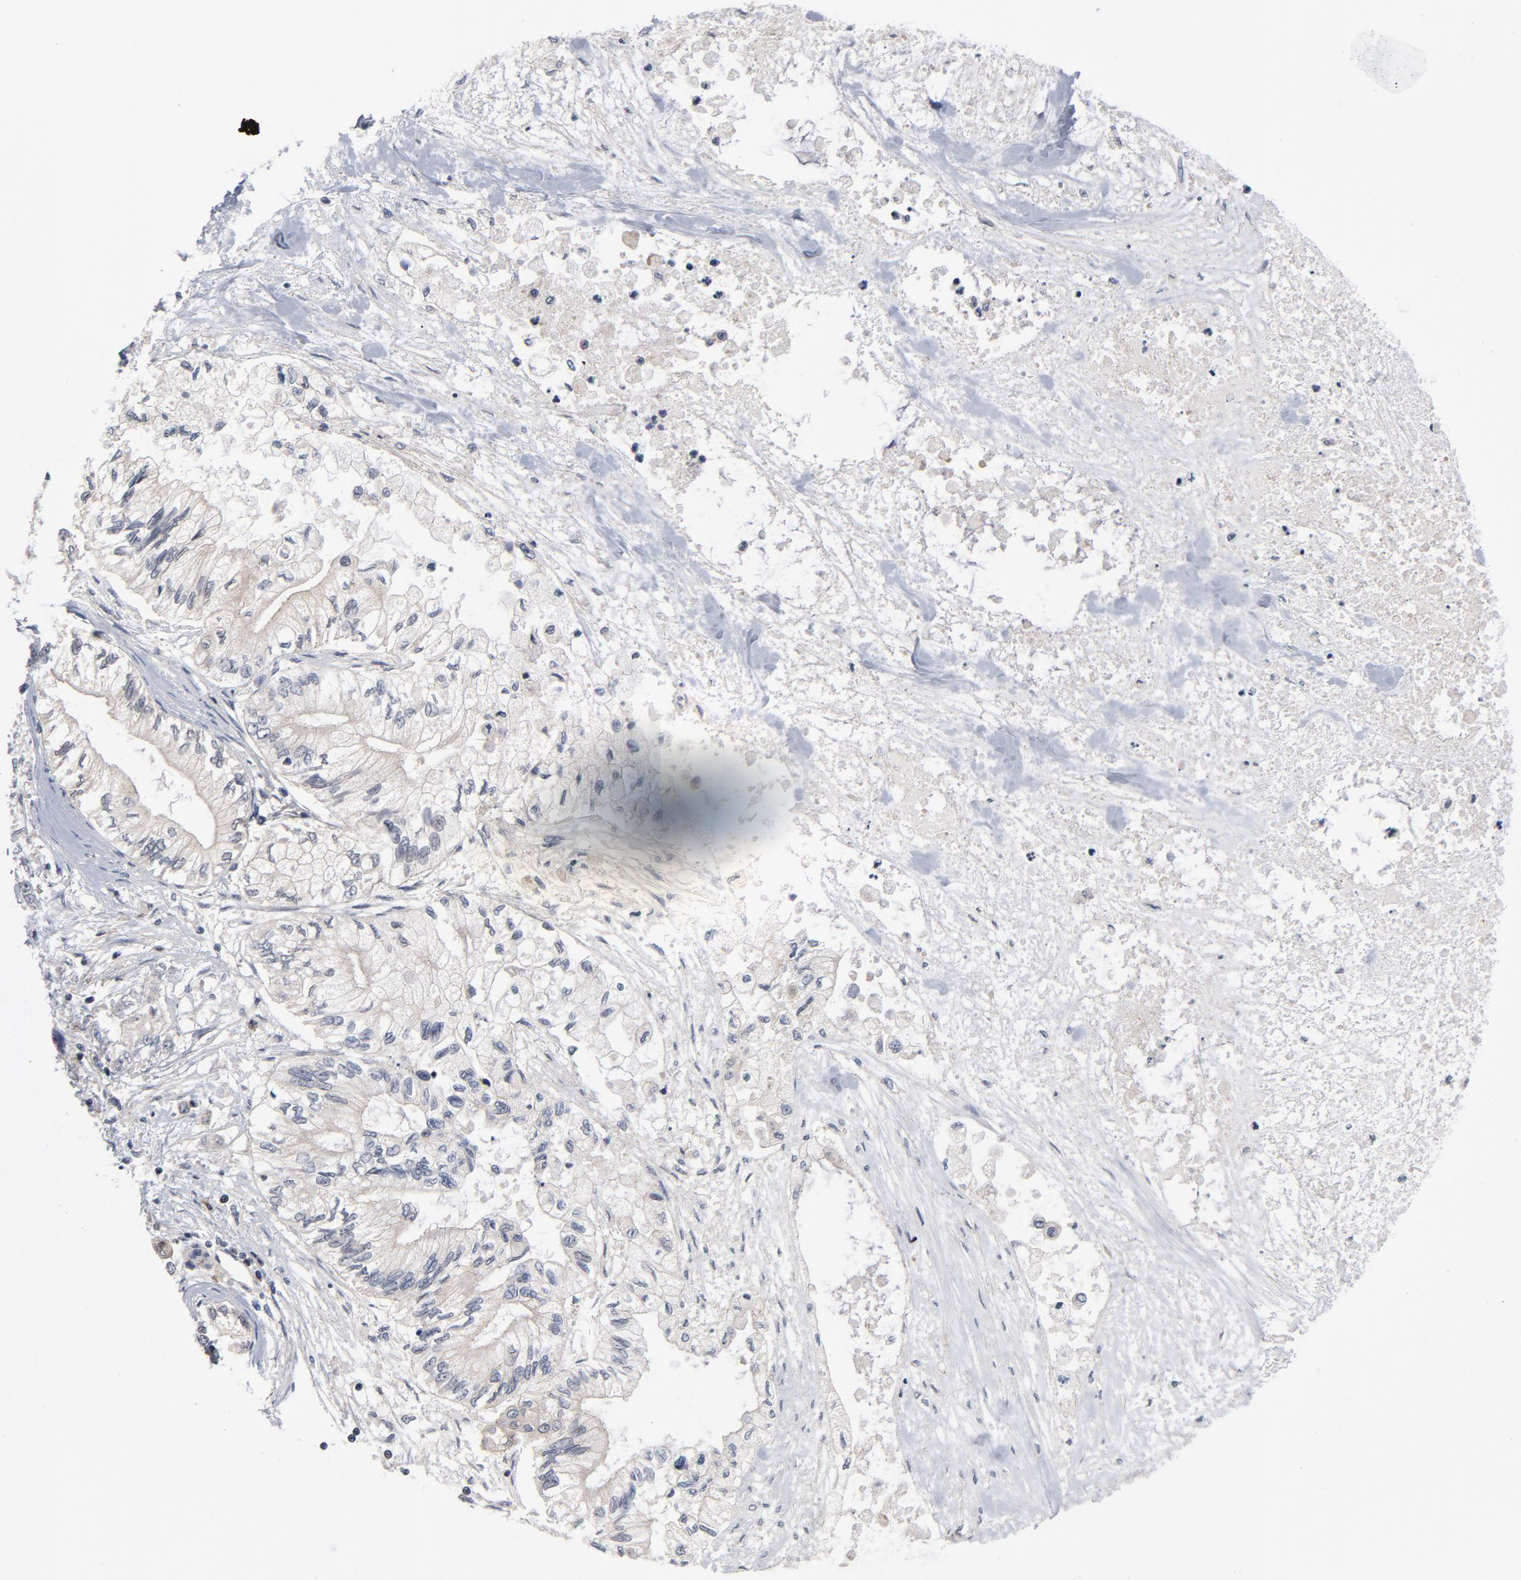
{"staining": {"intensity": "negative", "quantity": "none", "location": "none"}, "tissue": "pancreatic cancer", "cell_type": "Tumor cells", "image_type": "cancer", "snomed": [{"axis": "morphology", "description": "Adenocarcinoma, NOS"}, {"axis": "topography", "description": "Pancreas"}], "caption": "The photomicrograph shows no significant expression in tumor cells of pancreatic adenocarcinoma. Nuclei are stained in blue.", "gene": "TRADD", "patient": {"sex": "male", "age": 79}}